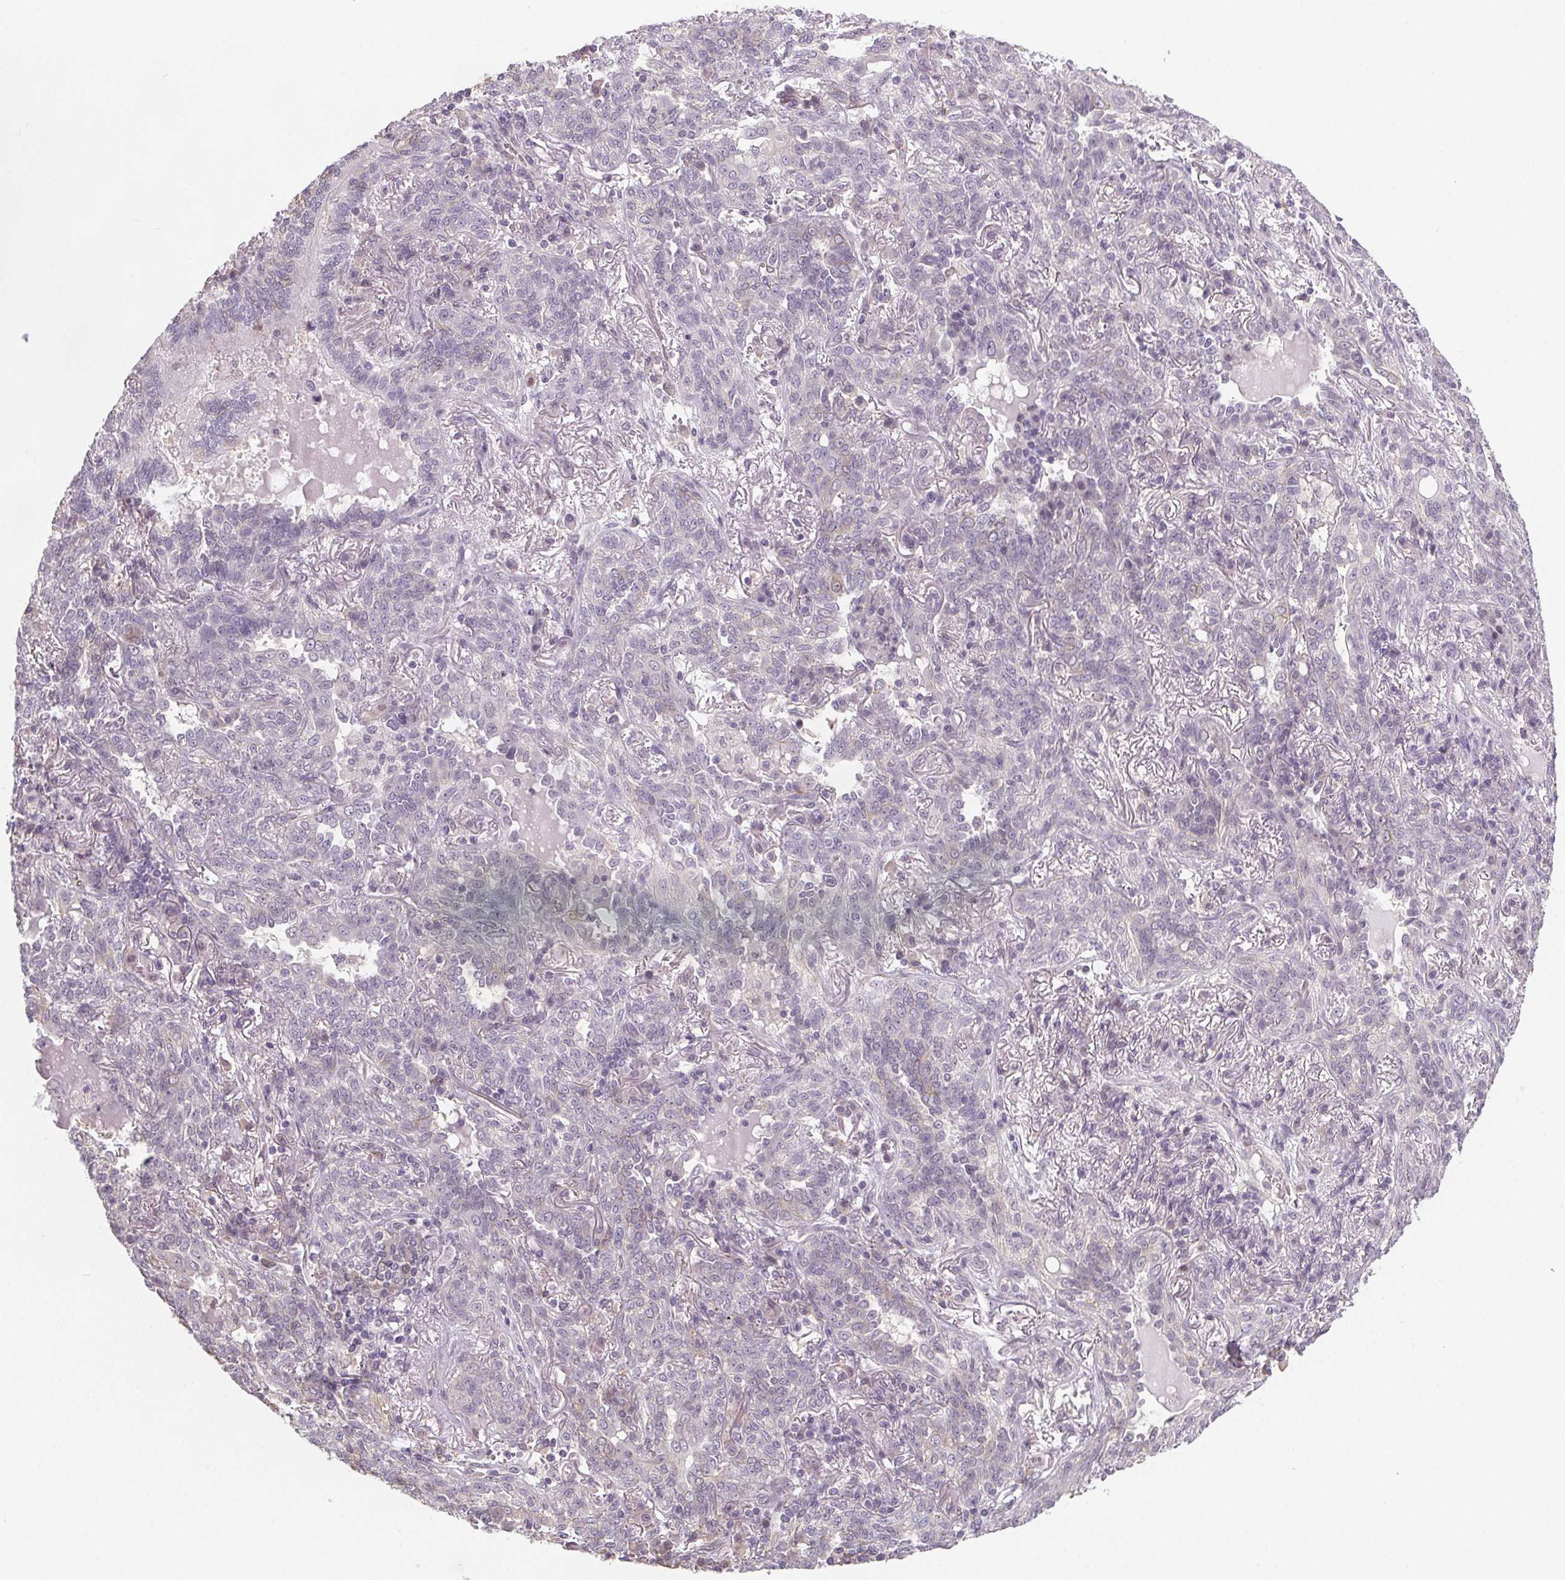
{"staining": {"intensity": "negative", "quantity": "none", "location": "none"}, "tissue": "lung cancer", "cell_type": "Tumor cells", "image_type": "cancer", "snomed": [{"axis": "morphology", "description": "Squamous cell carcinoma, NOS"}, {"axis": "topography", "description": "Lung"}], "caption": "Lung cancer (squamous cell carcinoma) was stained to show a protein in brown. There is no significant expression in tumor cells. The staining is performed using DAB (3,3'-diaminobenzidine) brown chromogen with nuclei counter-stained in using hematoxylin.", "gene": "SLC26A2", "patient": {"sex": "female", "age": 70}}